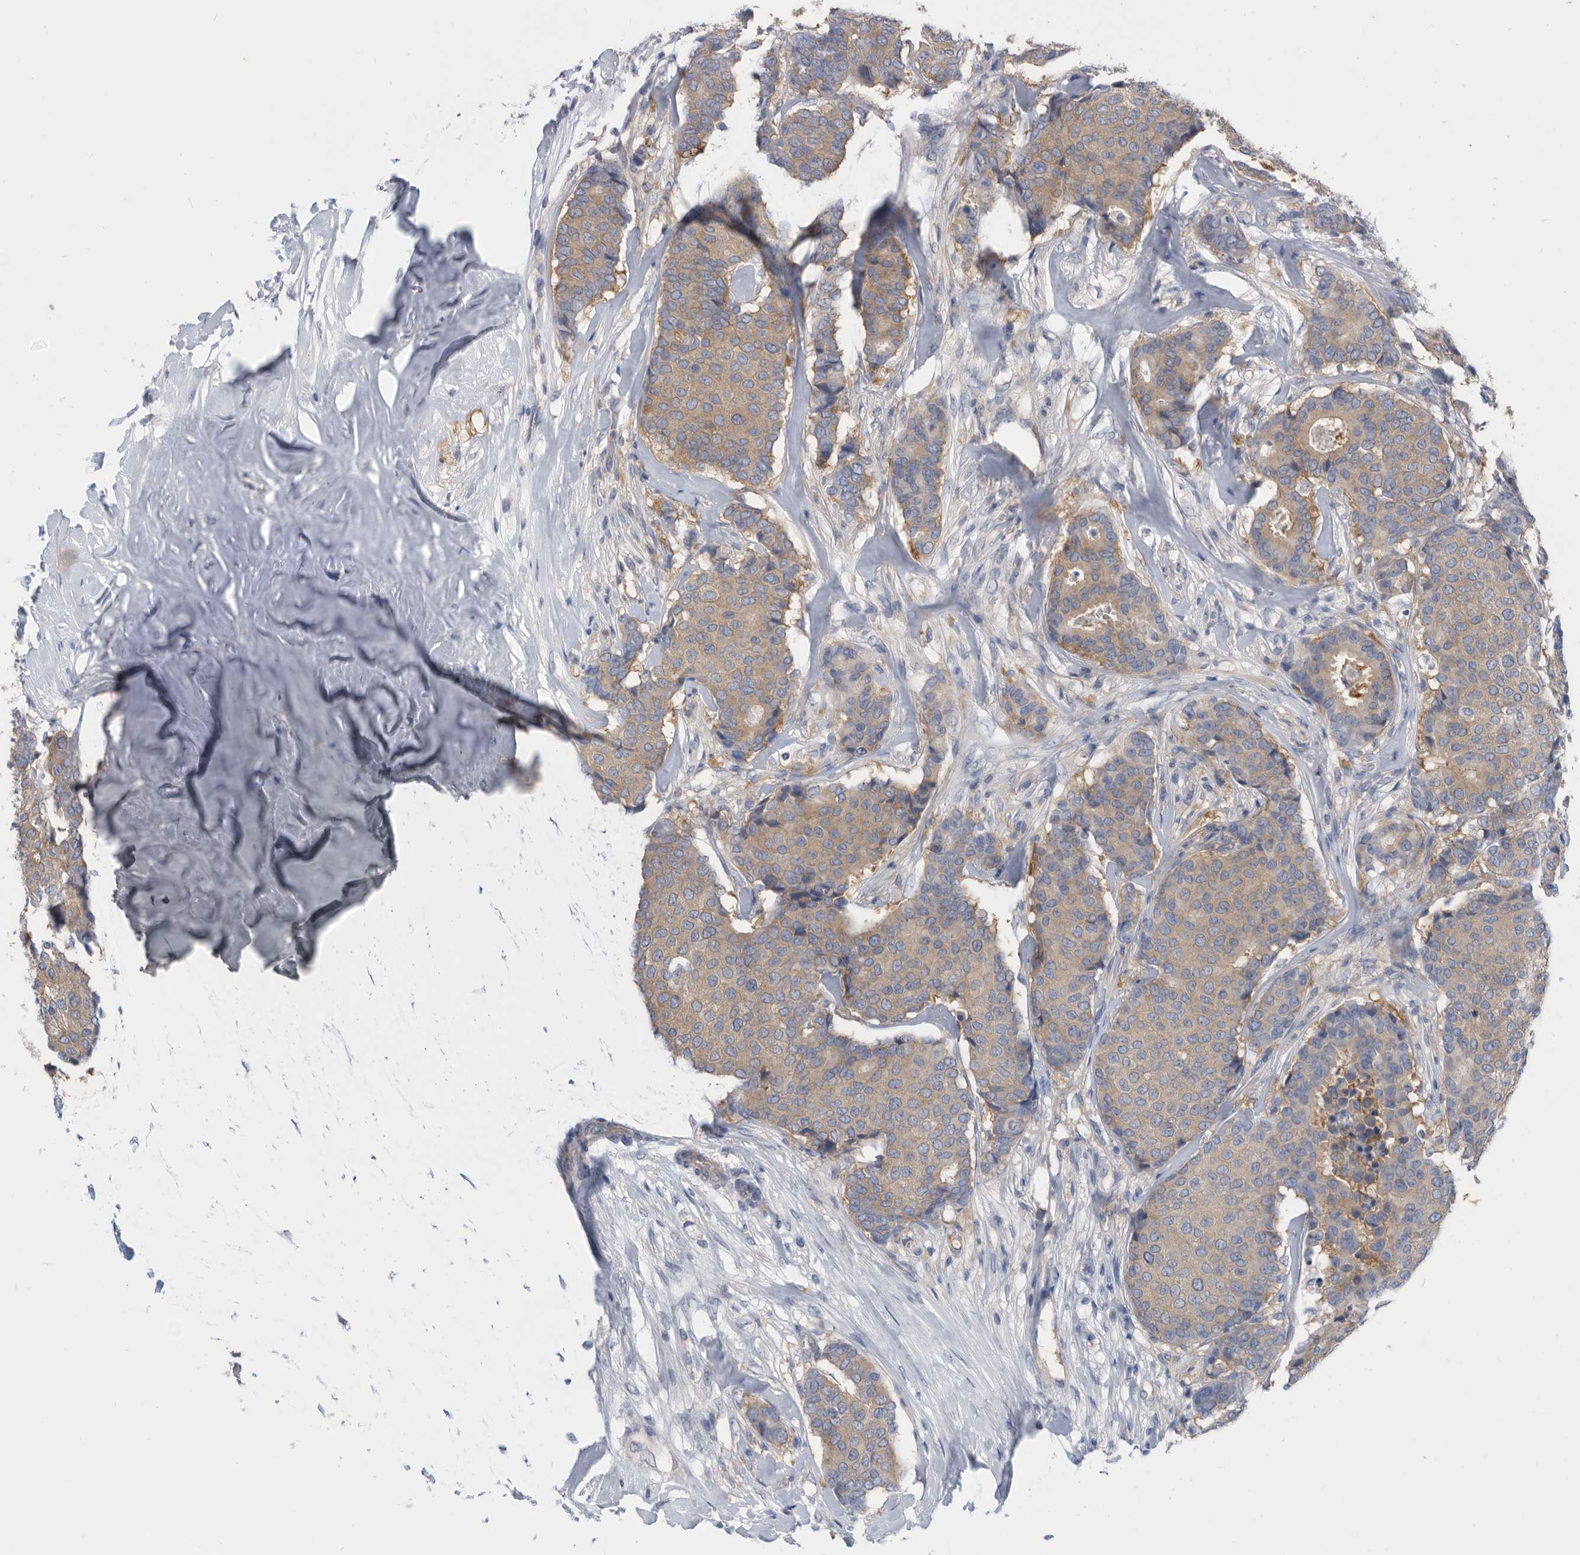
{"staining": {"intensity": "weak", "quantity": "25%-75%", "location": "cytoplasmic/membranous"}, "tissue": "breast cancer", "cell_type": "Tumor cells", "image_type": "cancer", "snomed": [{"axis": "morphology", "description": "Duct carcinoma"}, {"axis": "topography", "description": "Breast"}], "caption": "Breast invasive ductal carcinoma stained with a protein marker exhibits weak staining in tumor cells.", "gene": "CCT4", "patient": {"sex": "female", "age": 75}}